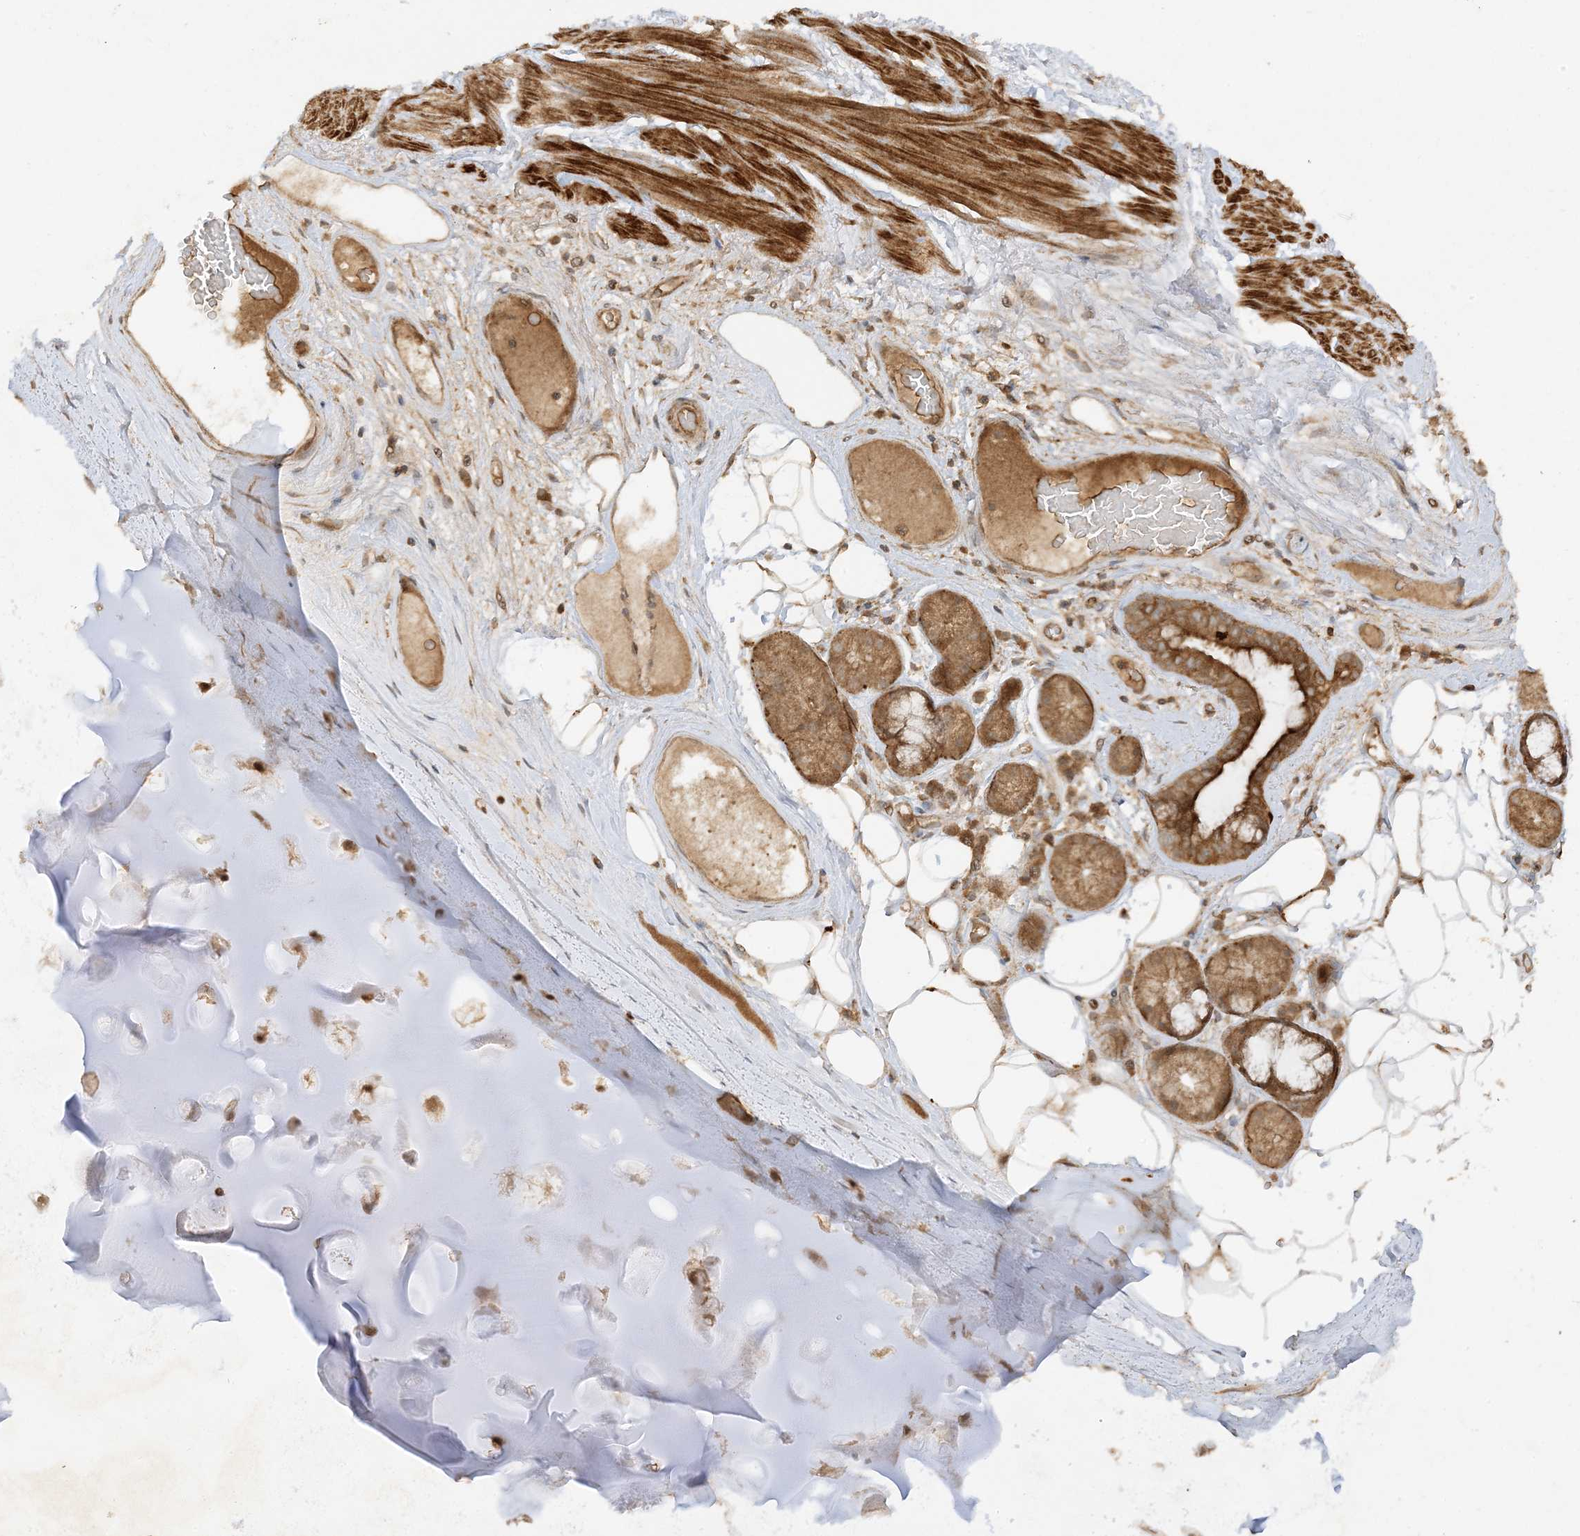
{"staining": {"intensity": "weak", "quantity": ">75%", "location": "cytoplasmic/membranous"}, "tissue": "adipose tissue", "cell_type": "Adipocytes", "image_type": "normal", "snomed": [{"axis": "morphology", "description": "Normal tissue, NOS"}, {"axis": "morphology", "description": "Squamous cell carcinoma, NOS"}, {"axis": "topography", "description": "Lymph node"}, {"axis": "topography", "description": "Bronchus"}, {"axis": "topography", "description": "Lung"}], "caption": "Immunohistochemical staining of normal adipose tissue reveals >75% levels of weak cytoplasmic/membranous protein expression in approximately >75% of adipocytes.", "gene": "XRN1", "patient": {"sex": "male", "age": 66}}